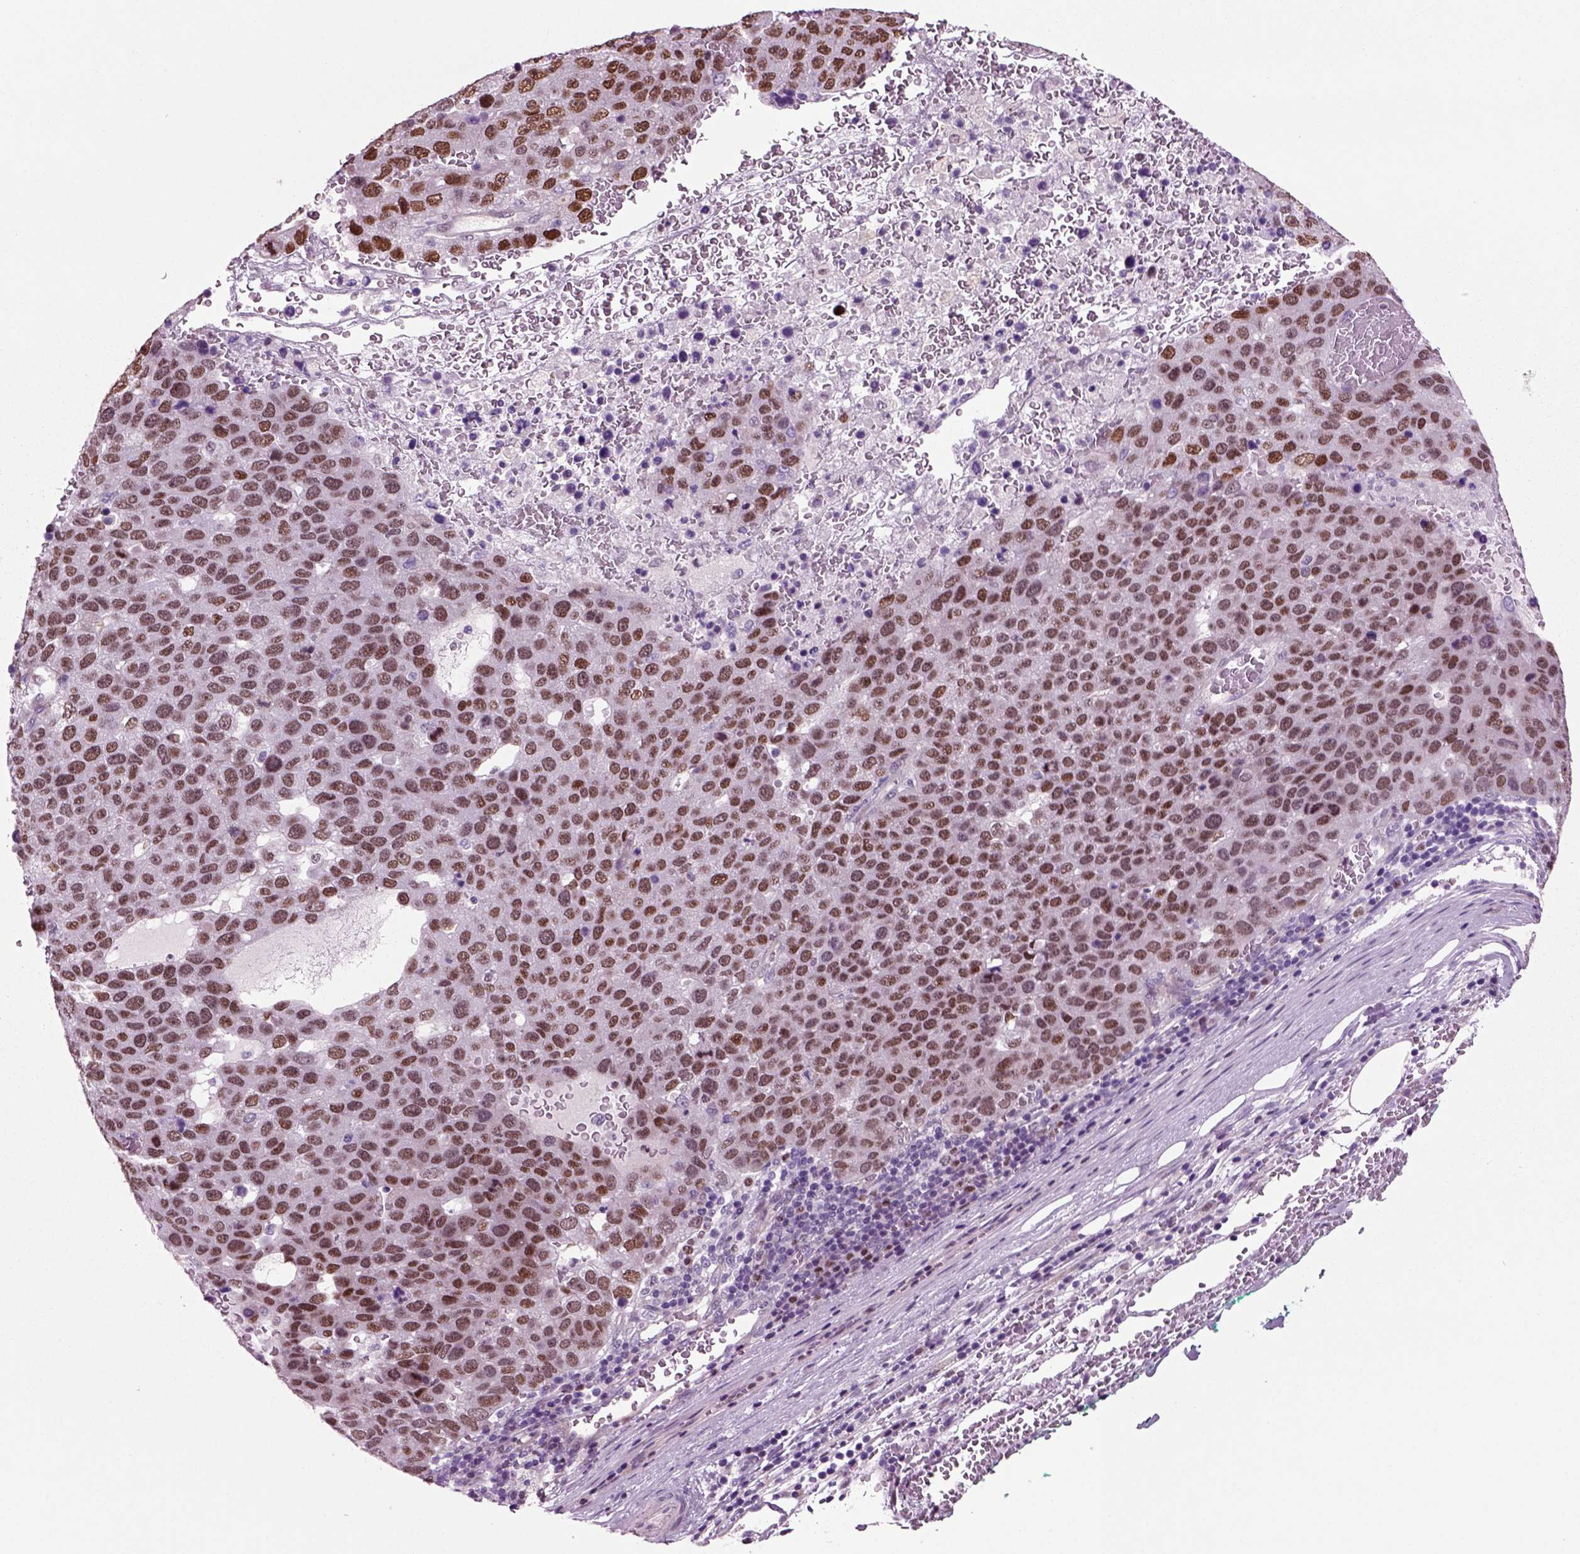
{"staining": {"intensity": "strong", "quantity": ">75%", "location": "nuclear"}, "tissue": "pancreatic cancer", "cell_type": "Tumor cells", "image_type": "cancer", "snomed": [{"axis": "morphology", "description": "Adenocarcinoma, NOS"}, {"axis": "topography", "description": "Pancreas"}], "caption": "Pancreatic adenocarcinoma tissue reveals strong nuclear staining in about >75% of tumor cells", "gene": "ARID3A", "patient": {"sex": "female", "age": 61}}